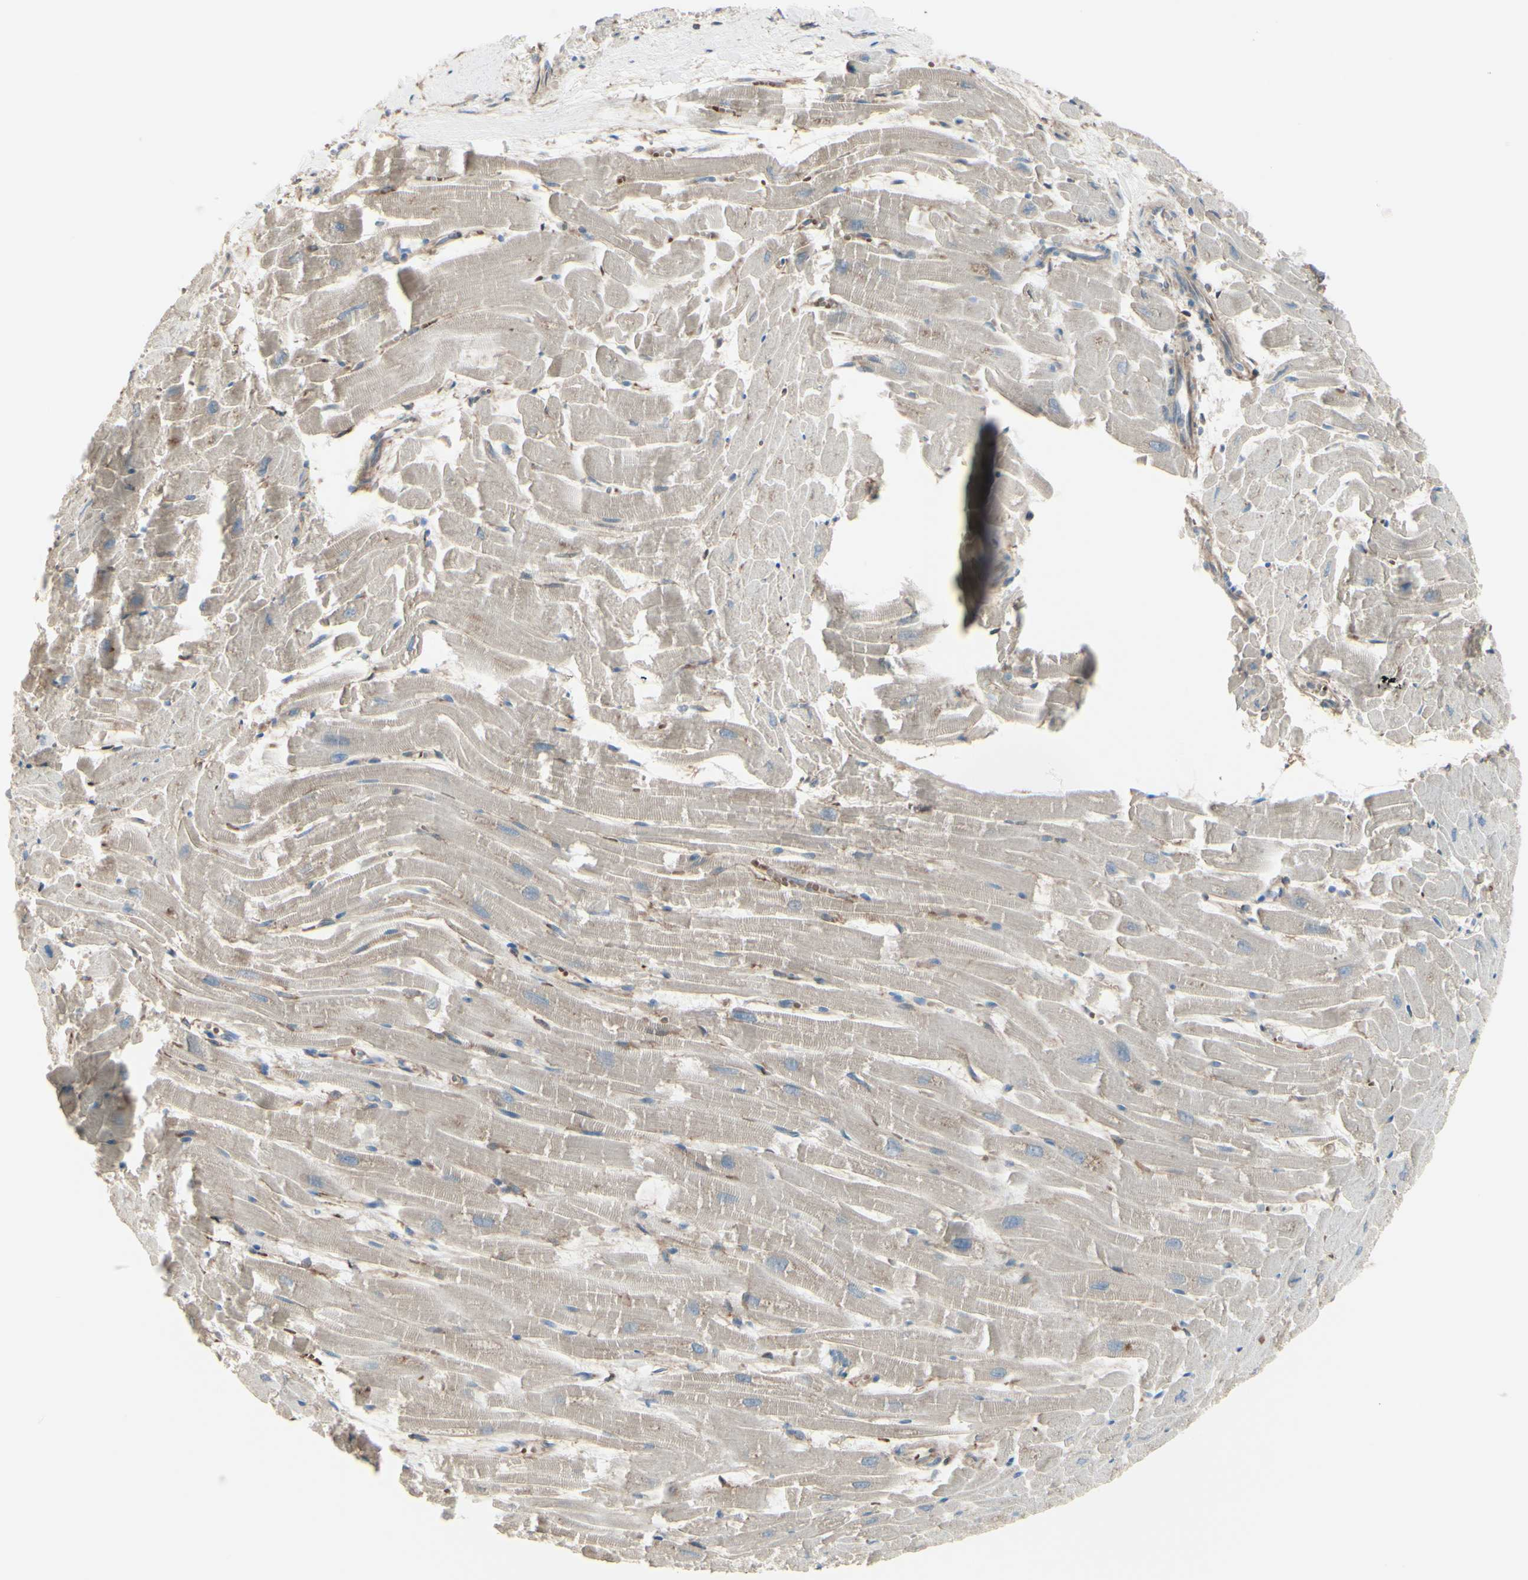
{"staining": {"intensity": "weak", "quantity": ">75%", "location": "cytoplasmic/membranous"}, "tissue": "heart muscle", "cell_type": "Cardiomyocytes", "image_type": "normal", "snomed": [{"axis": "morphology", "description": "Normal tissue, NOS"}, {"axis": "topography", "description": "Heart"}], "caption": "A high-resolution image shows IHC staining of unremarkable heart muscle, which exhibits weak cytoplasmic/membranous positivity in about >75% of cardiomyocytes.", "gene": "PCDHGA10", "patient": {"sex": "female", "age": 19}}